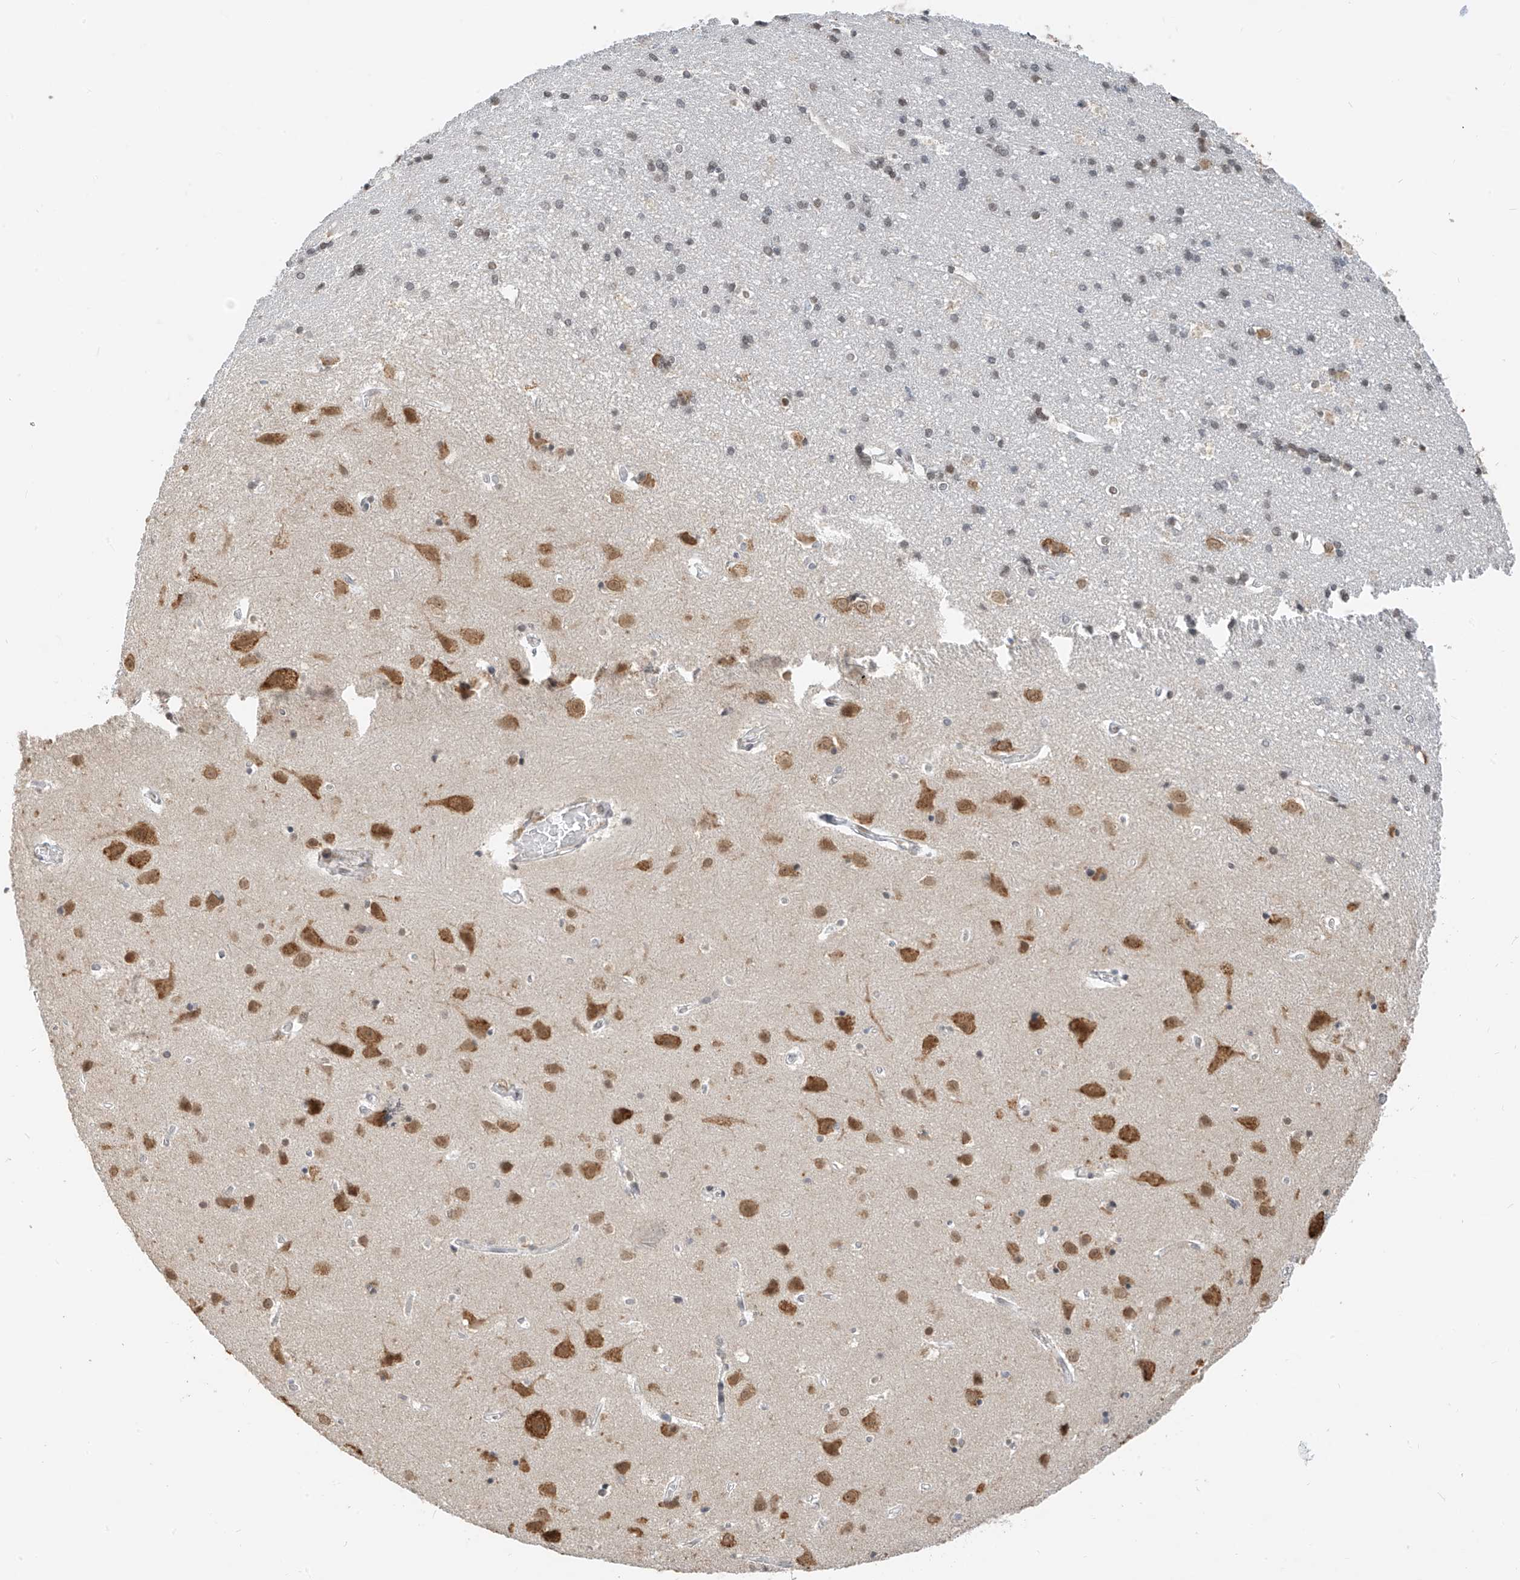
{"staining": {"intensity": "weak", "quantity": ">75%", "location": "nuclear"}, "tissue": "cerebral cortex", "cell_type": "Endothelial cells", "image_type": "normal", "snomed": [{"axis": "morphology", "description": "Normal tissue, NOS"}, {"axis": "topography", "description": "Cerebral cortex"}], "caption": "A low amount of weak nuclear staining is present in approximately >75% of endothelial cells in unremarkable cerebral cortex.", "gene": "ZMYM2", "patient": {"sex": "male", "age": 54}}